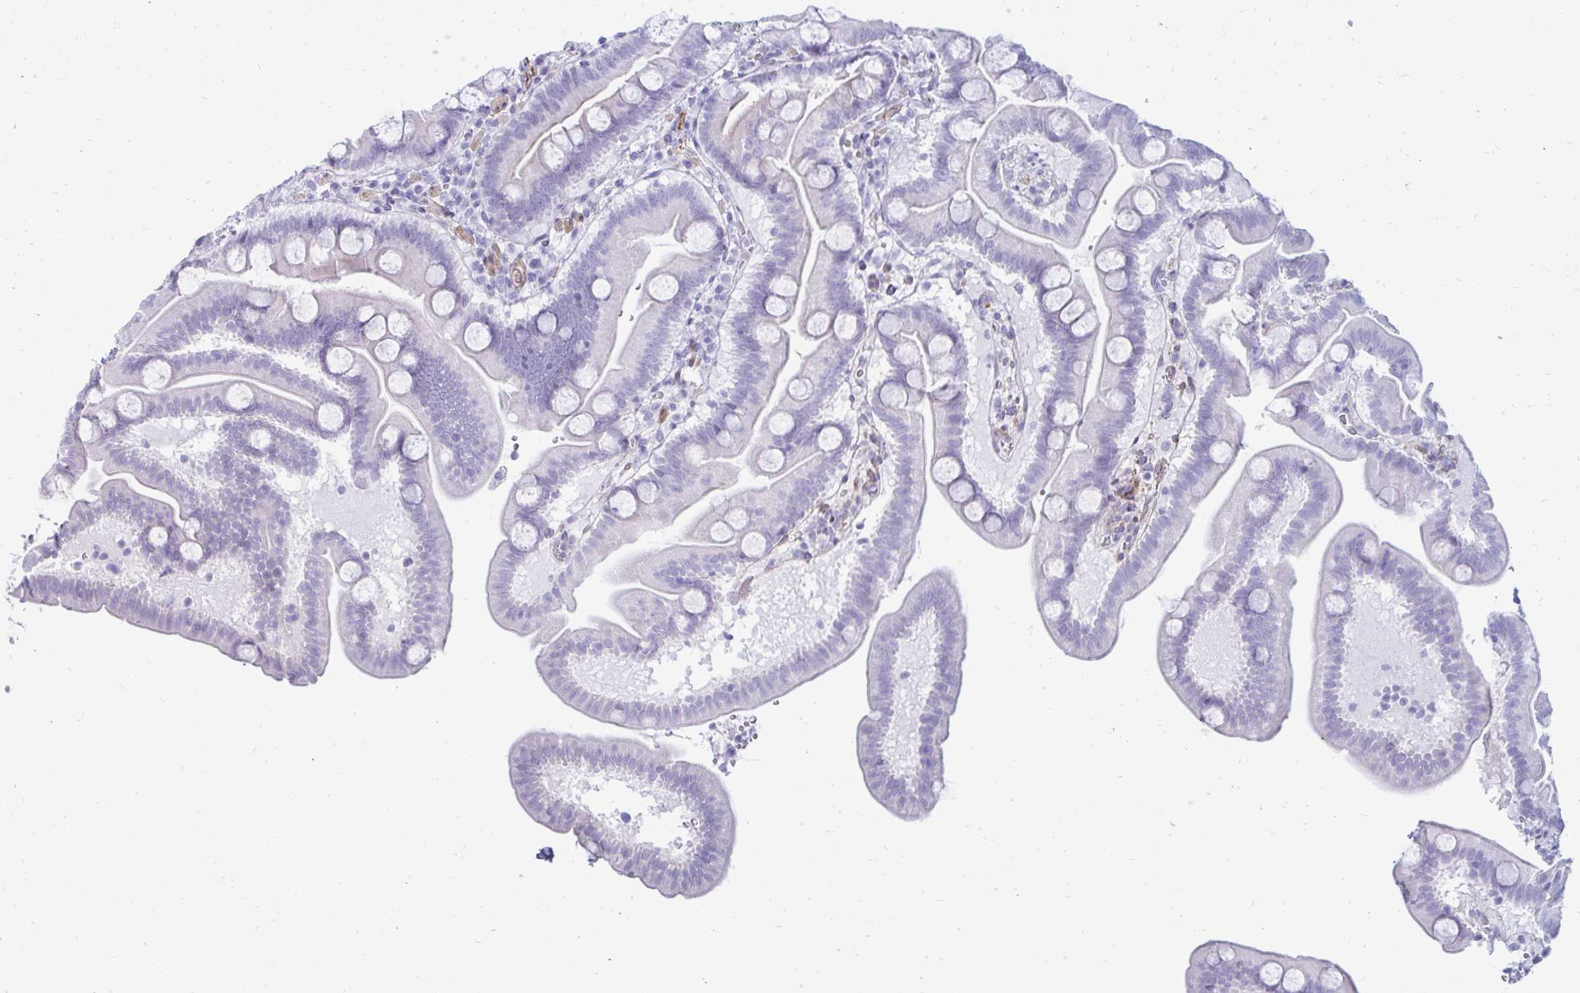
{"staining": {"intensity": "moderate", "quantity": "<25%", "location": "cytoplasmic/membranous"}, "tissue": "duodenum", "cell_type": "Glandular cells", "image_type": "normal", "snomed": [{"axis": "morphology", "description": "Normal tissue, NOS"}, {"axis": "topography", "description": "Duodenum"}], "caption": "Glandular cells show moderate cytoplasmic/membranous expression in approximately <25% of cells in unremarkable duodenum.", "gene": "UBL3", "patient": {"sex": "male", "age": 59}}